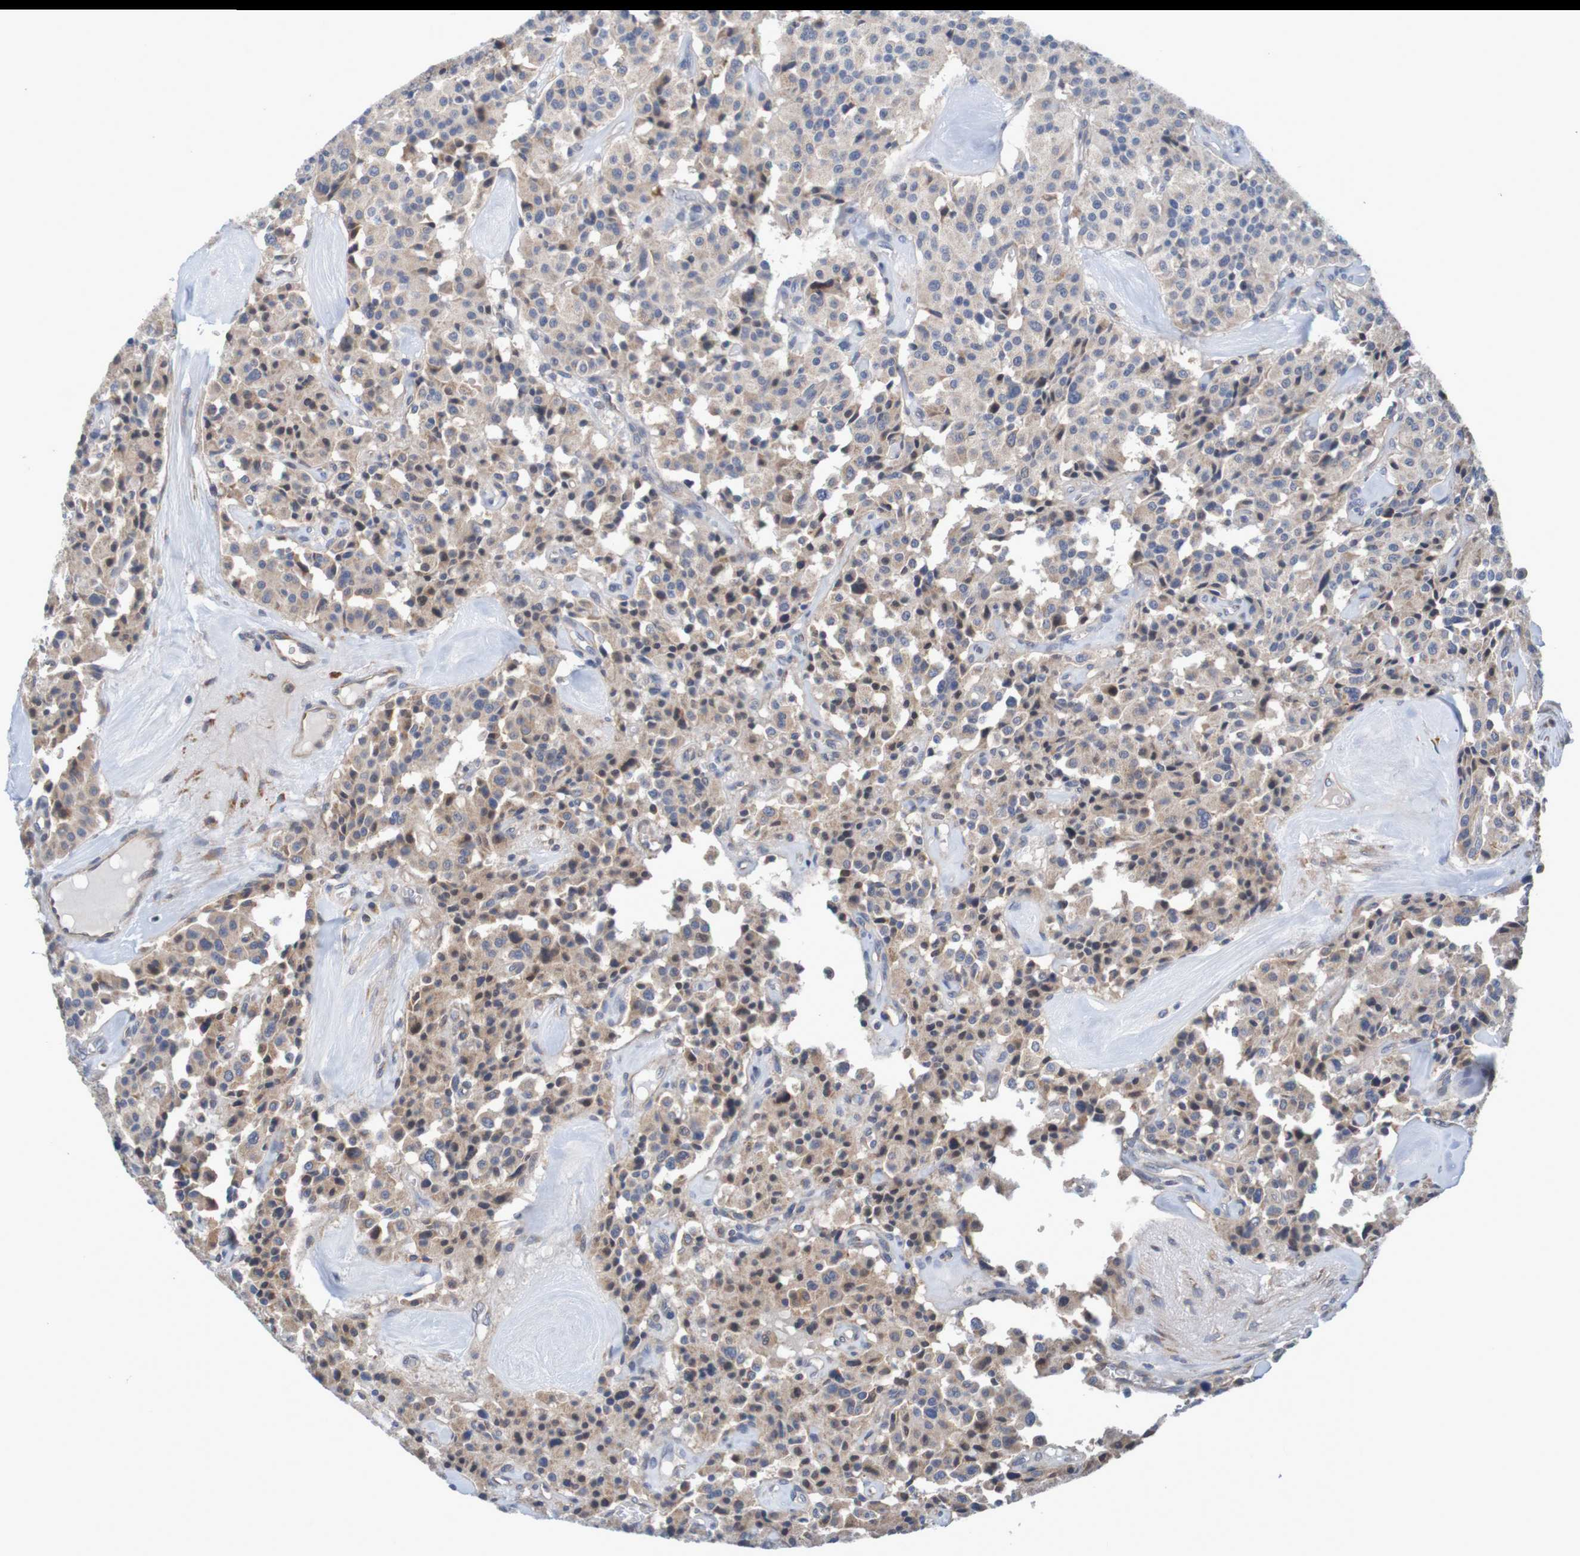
{"staining": {"intensity": "weak", "quantity": ">75%", "location": "cytoplasmic/membranous"}, "tissue": "carcinoid", "cell_type": "Tumor cells", "image_type": "cancer", "snomed": [{"axis": "morphology", "description": "Carcinoid, malignant, NOS"}, {"axis": "topography", "description": "Lung"}], "caption": "Malignant carcinoid was stained to show a protein in brown. There is low levels of weak cytoplasmic/membranous staining in about >75% of tumor cells. The staining was performed using DAB, with brown indicating positive protein expression. Nuclei are stained blue with hematoxylin.", "gene": "CLDN18", "patient": {"sex": "male", "age": 30}}